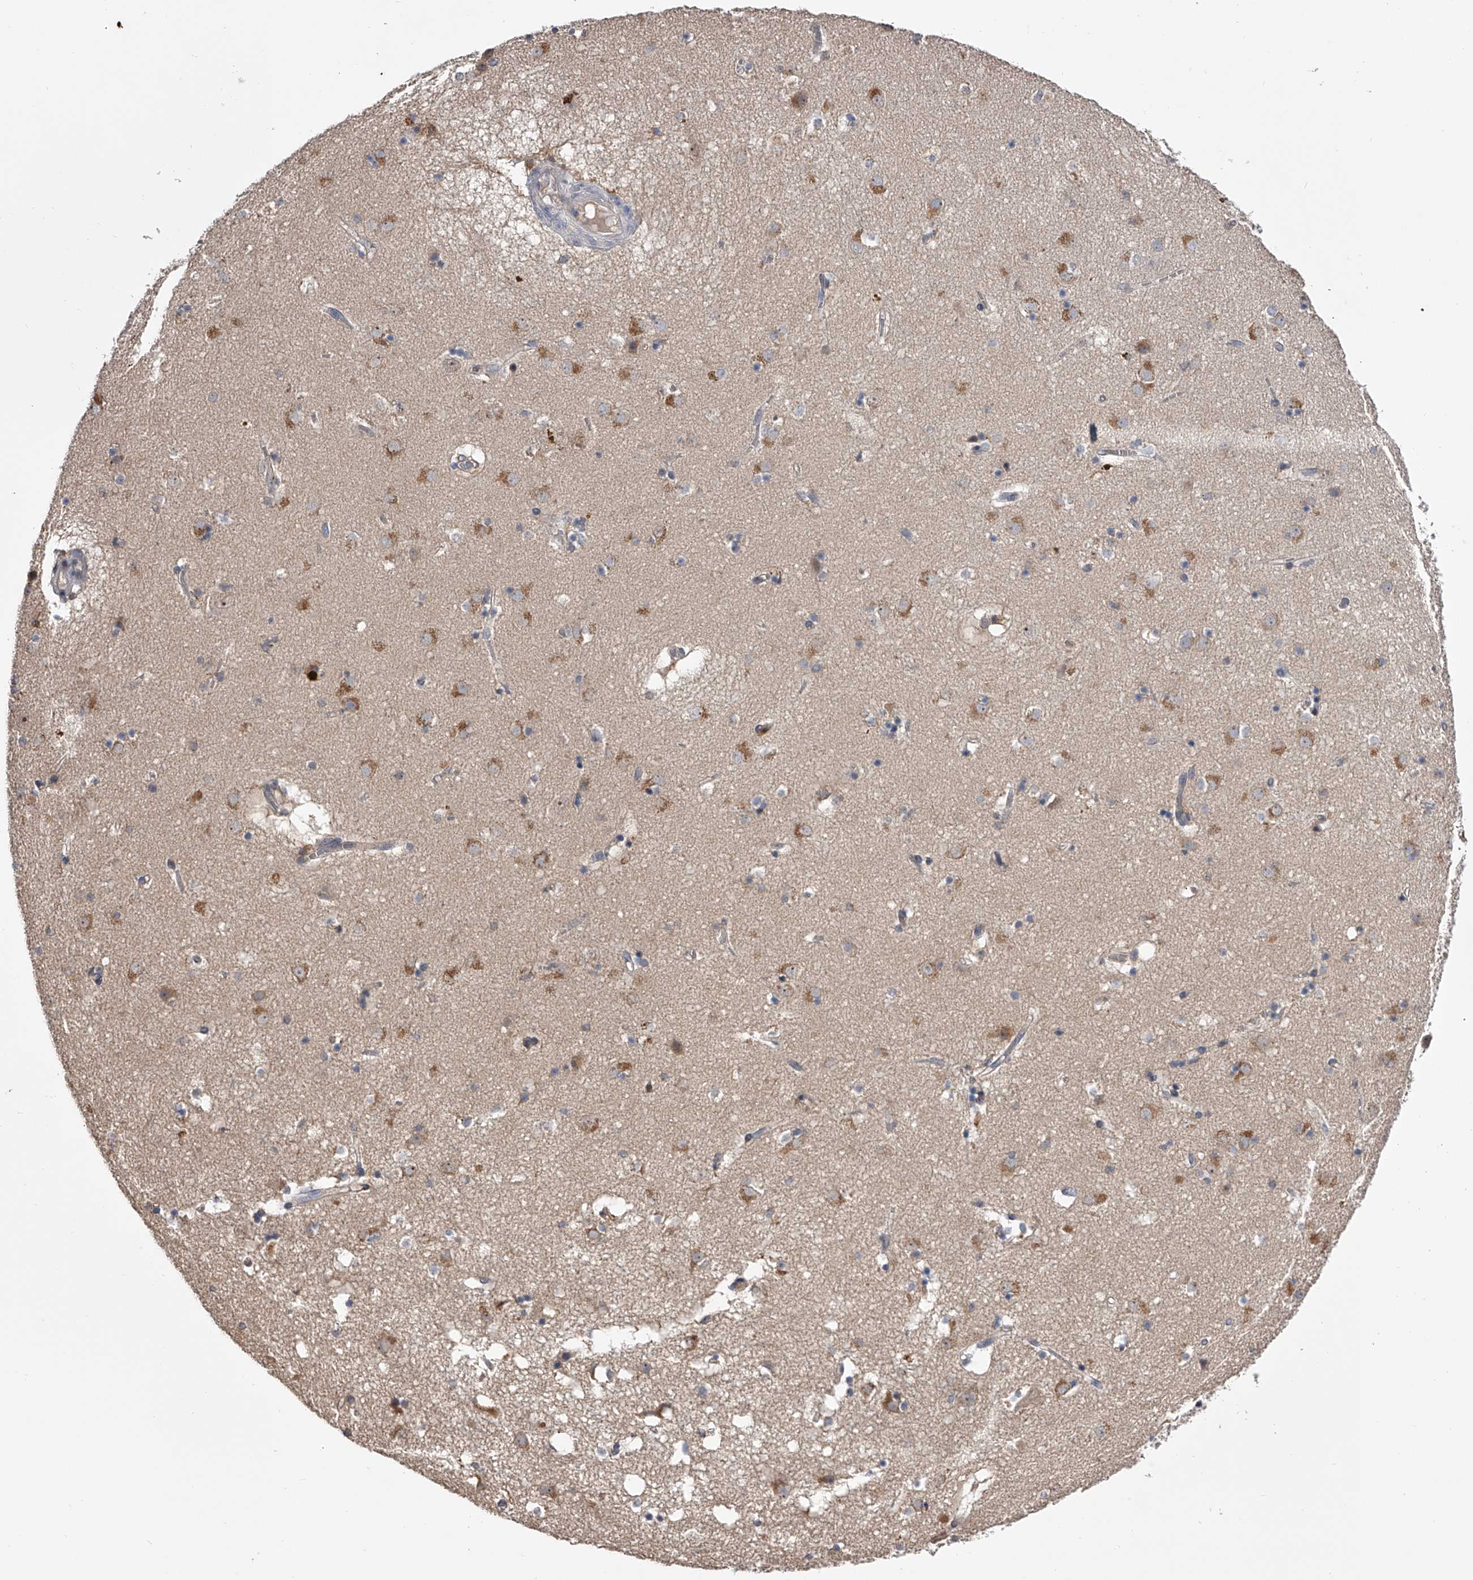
{"staining": {"intensity": "negative", "quantity": "none", "location": "none"}, "tissue": "caudate", "cell_type": "Glial cells", "image_type": "normal", "snomed": [{"axis": "morphology", "description": "Normal tissue, NOS"}, {"axis": "topography", "description": "Lateral ventricle wall"}], "caption": "DAB immunohistochemical staining of unremarkable human caudate exhibits no significant positivity in glial cells.", "gene": "PAN3", "patient": {"sex": "male", "age": 70}}